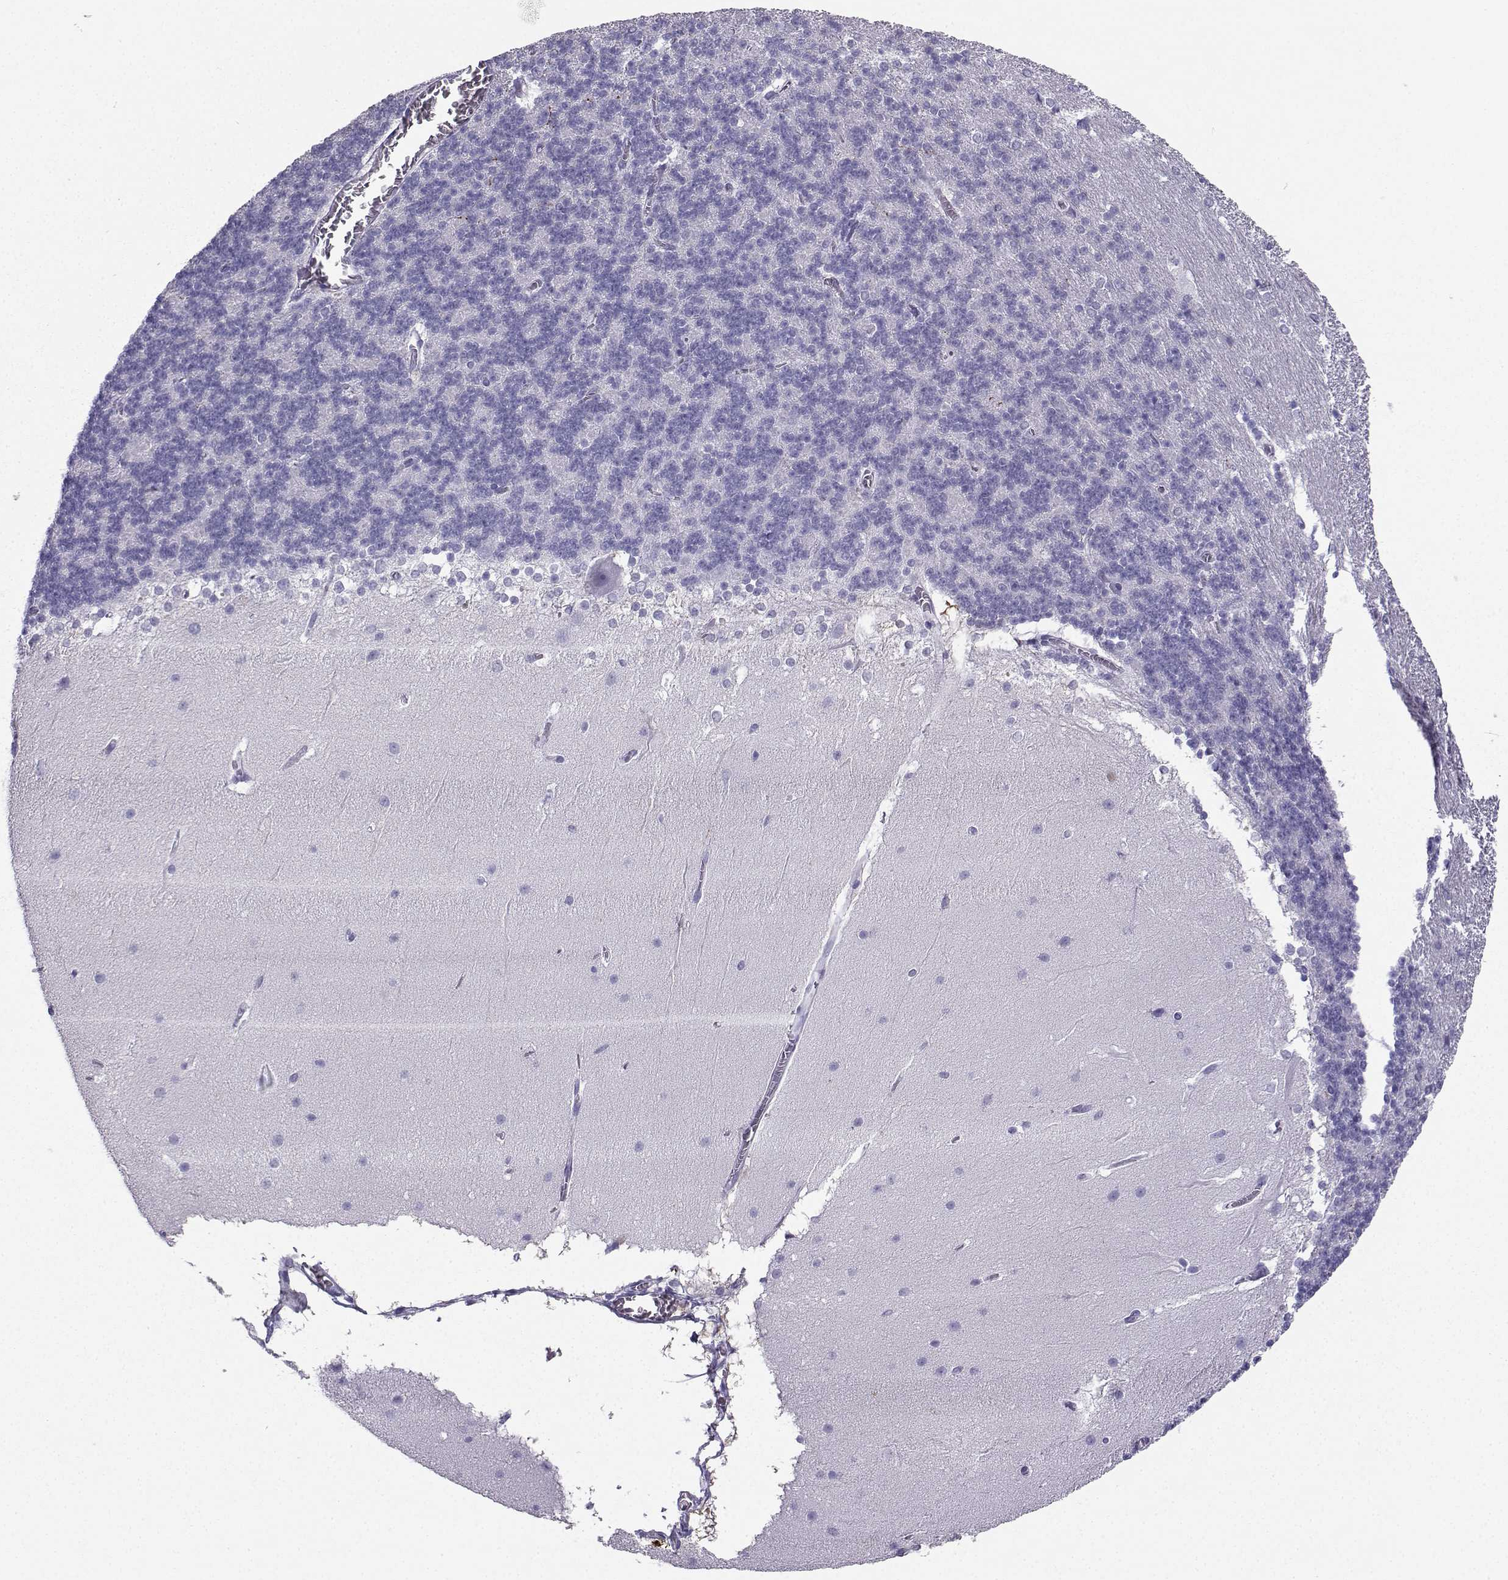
{"staining": {"intensity": "negative", "quantity": "none", "location": "none"}, "tissue": "cerebellum", "cell_type": "Cells in granular layer", "image_type": "normal", "snomed": [{"axis": "morphology", "description": "Normal tissue, NOS"}, {"axis": "topography", "description": "Cerebellum"}], "caption": "Human cerebellum stained for a protein using immunohistochemistry displays no expression in cells in granular layer.", "gene": "SLC18A2", "patient": {"sex": "female", "age": 19}}